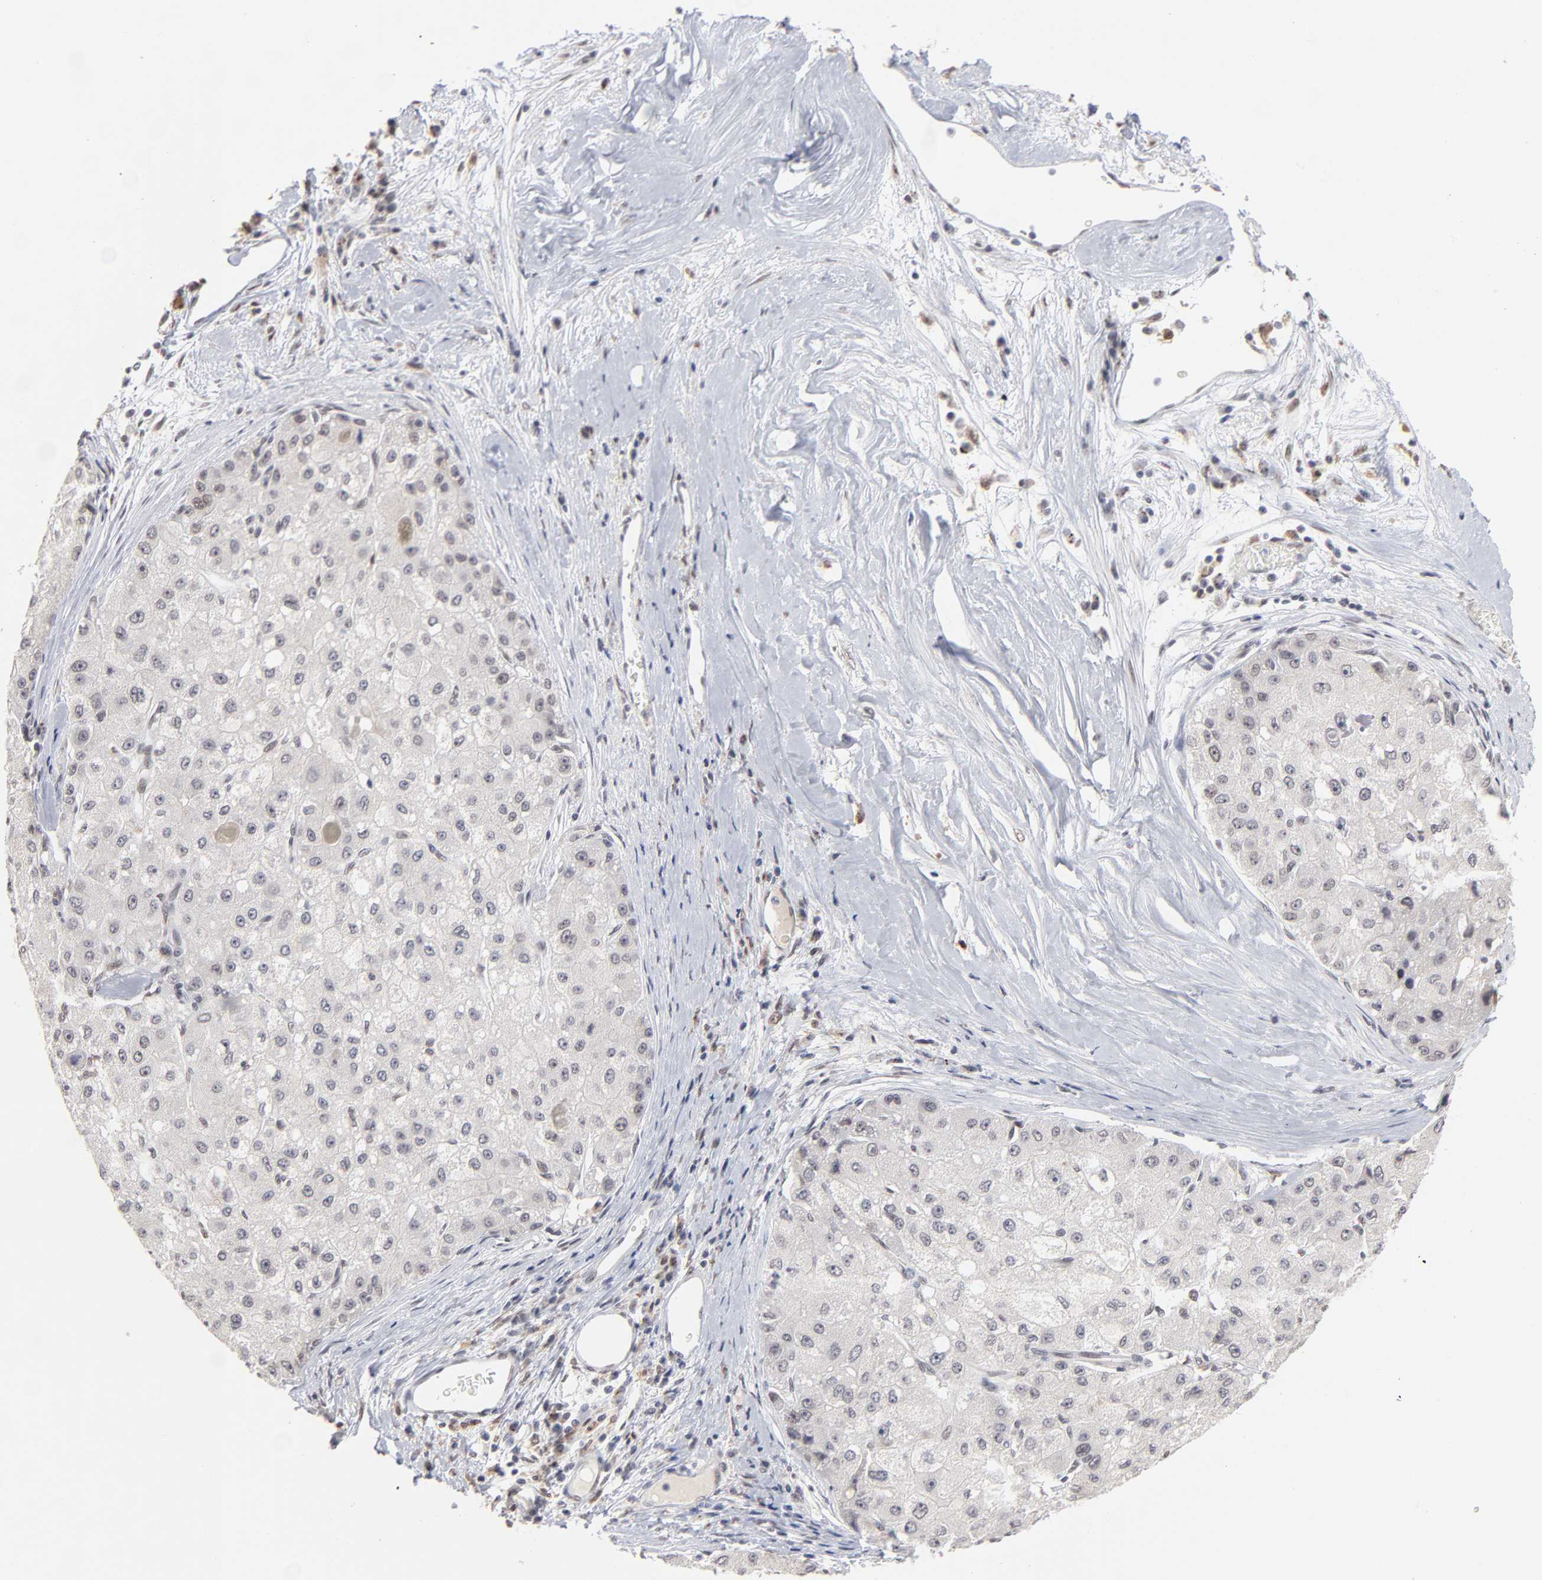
{"staining": {"intensity": "negative", "quantity": "none", "location": "none"}, "tissue": "liver cancer", "cell_type": "Tumor cells", "image_type": "cancer", "snomed": [{"axis": "morphology", "description": "Carcinoma, Hepatocellular, NOS"}, {"axis": "topography", "description": "Liver"}], "caption": "Tumor cells are negative for protein expression in human hepatocellular carcinoma (liver).", "gene": "MBIP", "patient": {"sex": "male", "age": 80}}